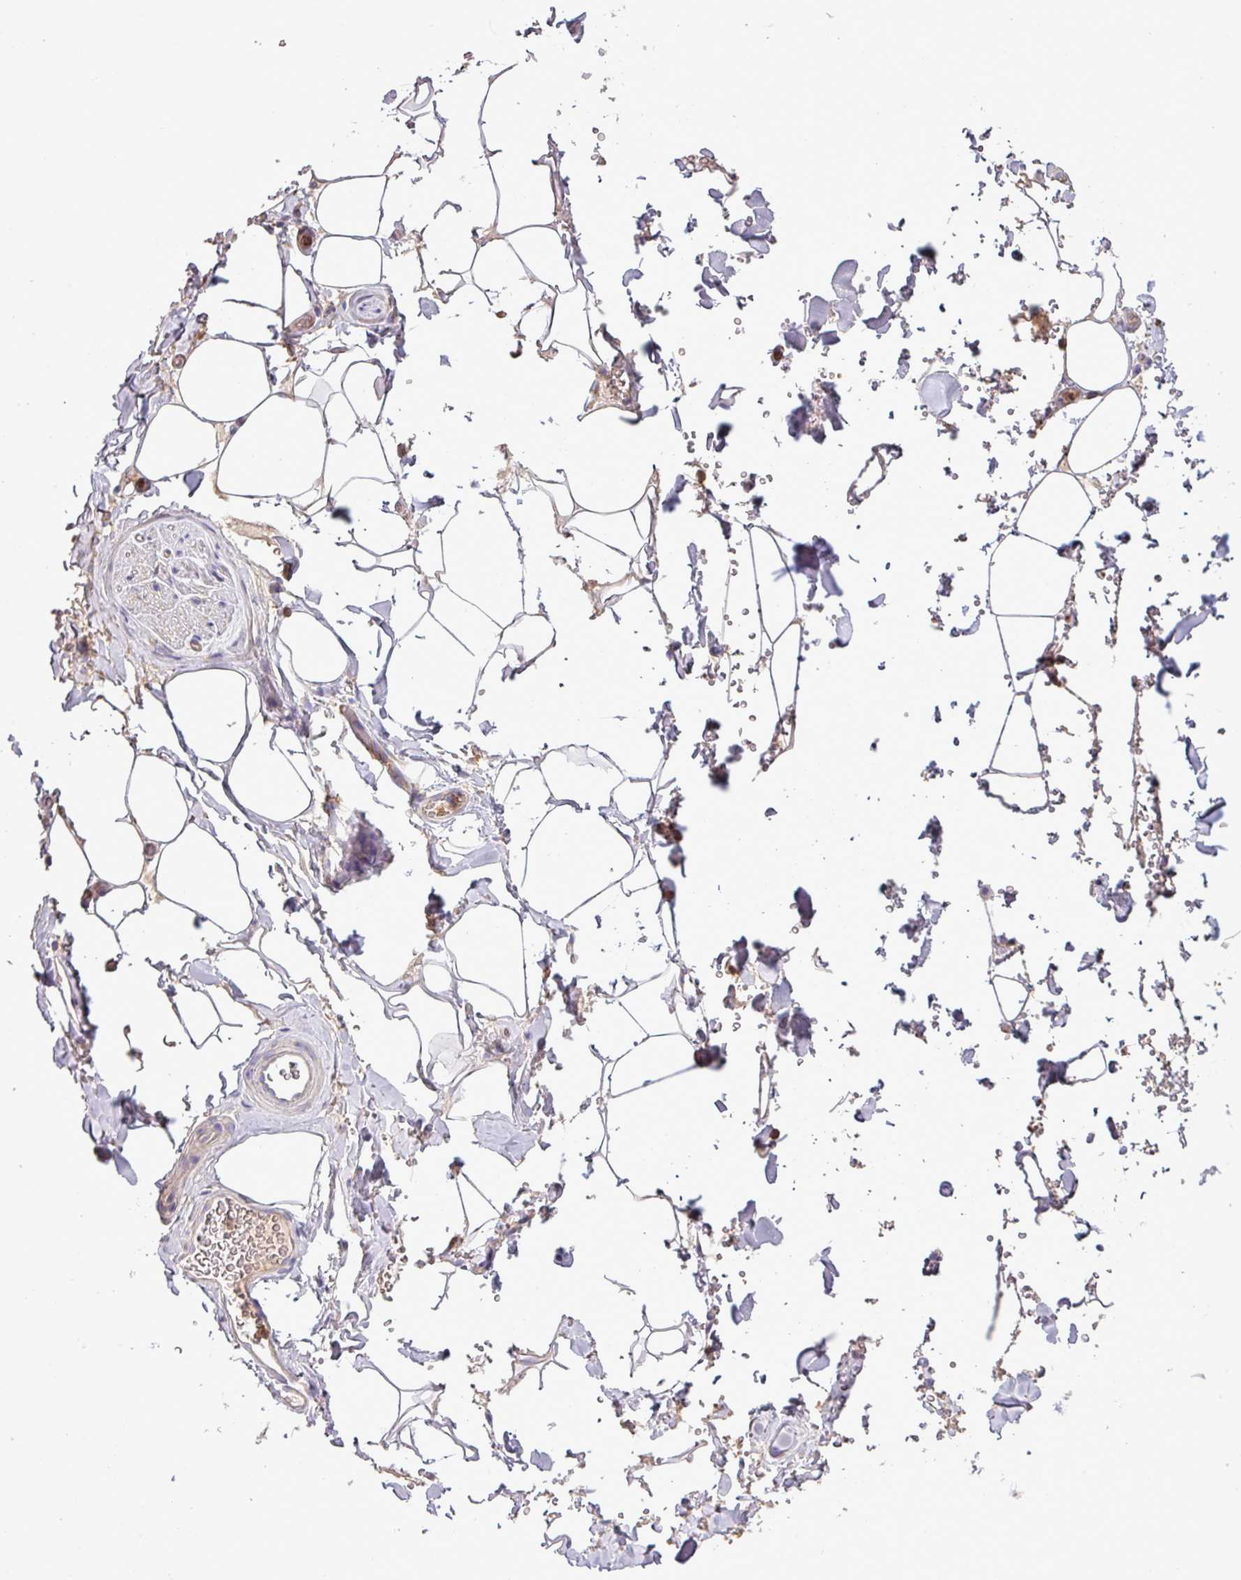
{"staining": {"intensity": "negative", "quantity": "none", "location": "none"}, "tissue": "adipose tissue", "cell_type": "Adipocytes", "image_type": "normal", "snomed": [{"axis": "morphology", "description": "Normal tissue, NOS"}, {"axis": "topography", "description": "Rectum"}, {"axis": "topography", "description": "Peripheral nerve tissue"}], "caption": "This image is of unremarkable adipose tissue stained with IHC to label a protein in brown with the nuclei are counter-stained blue. There is no positivity in adipocytes. The staining is performed using DAB (3,3'-diaminobenzidine) brown chromogen with nuclei counter-stained in using hematoxylin.", "gene": "LRRC74B", "patient": {"sex": "female", "age": 69}}